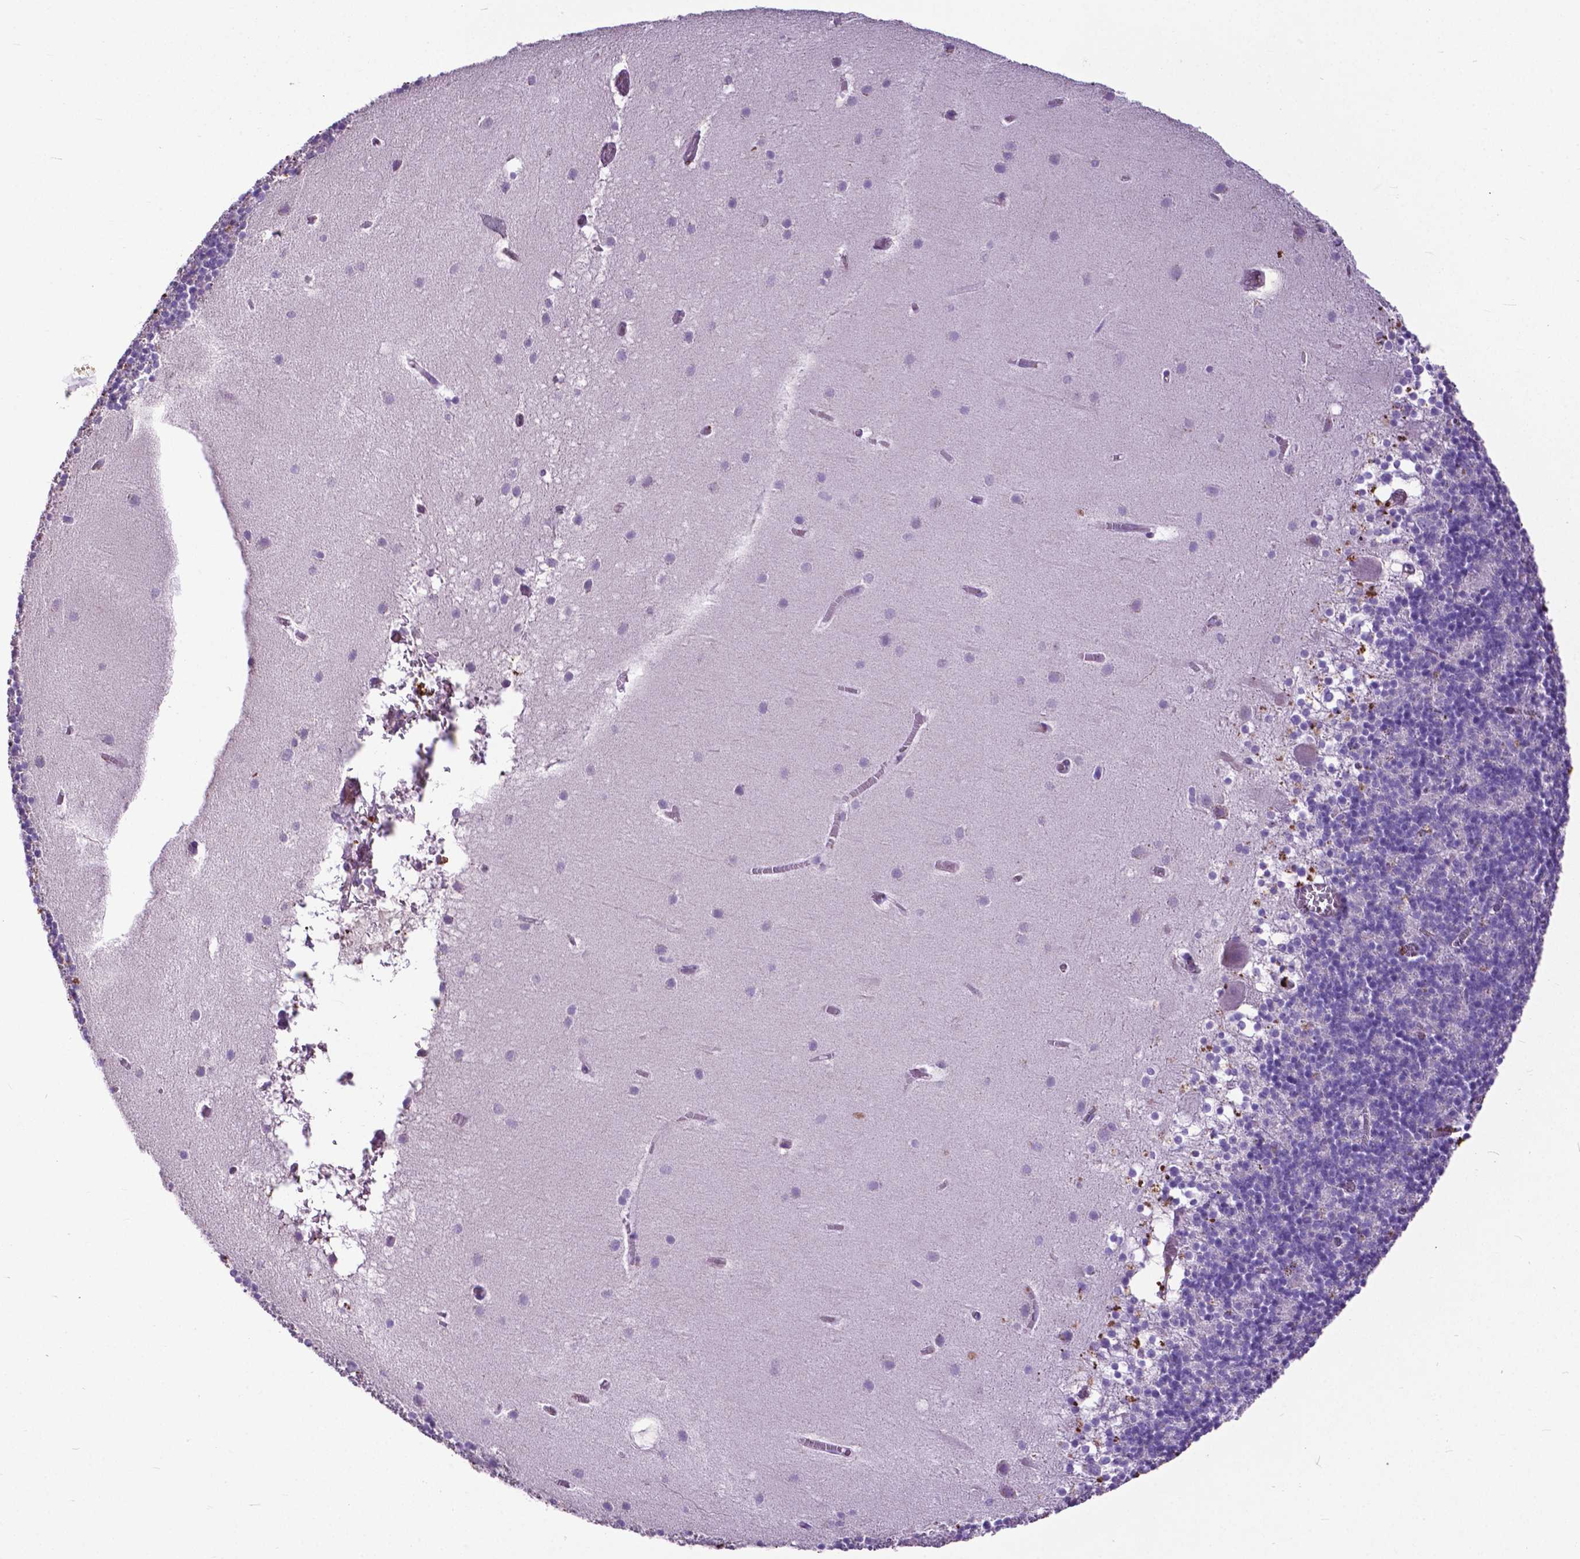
{"staining": {"intensity": "negative", "quantity": "none", "location": "none"}, "tissue": "cerebellum", "cell_type": "Cells in granular layer", "image_type": "normal", "snomed": [{"axis": "morphology", "description": "Normal tissue, NOS"}, {"axis": "topography", "description": "Cerebellum"}], "caption": "Micrograph shows no protein positivity in cells in granular layer of unremarkable cerebellum. (DAB immunohistochemistry visualized using brightfield microscopy, high magnification).", "gene": "PDLIM1", "patient": {"sex": "male", "age": 70}}